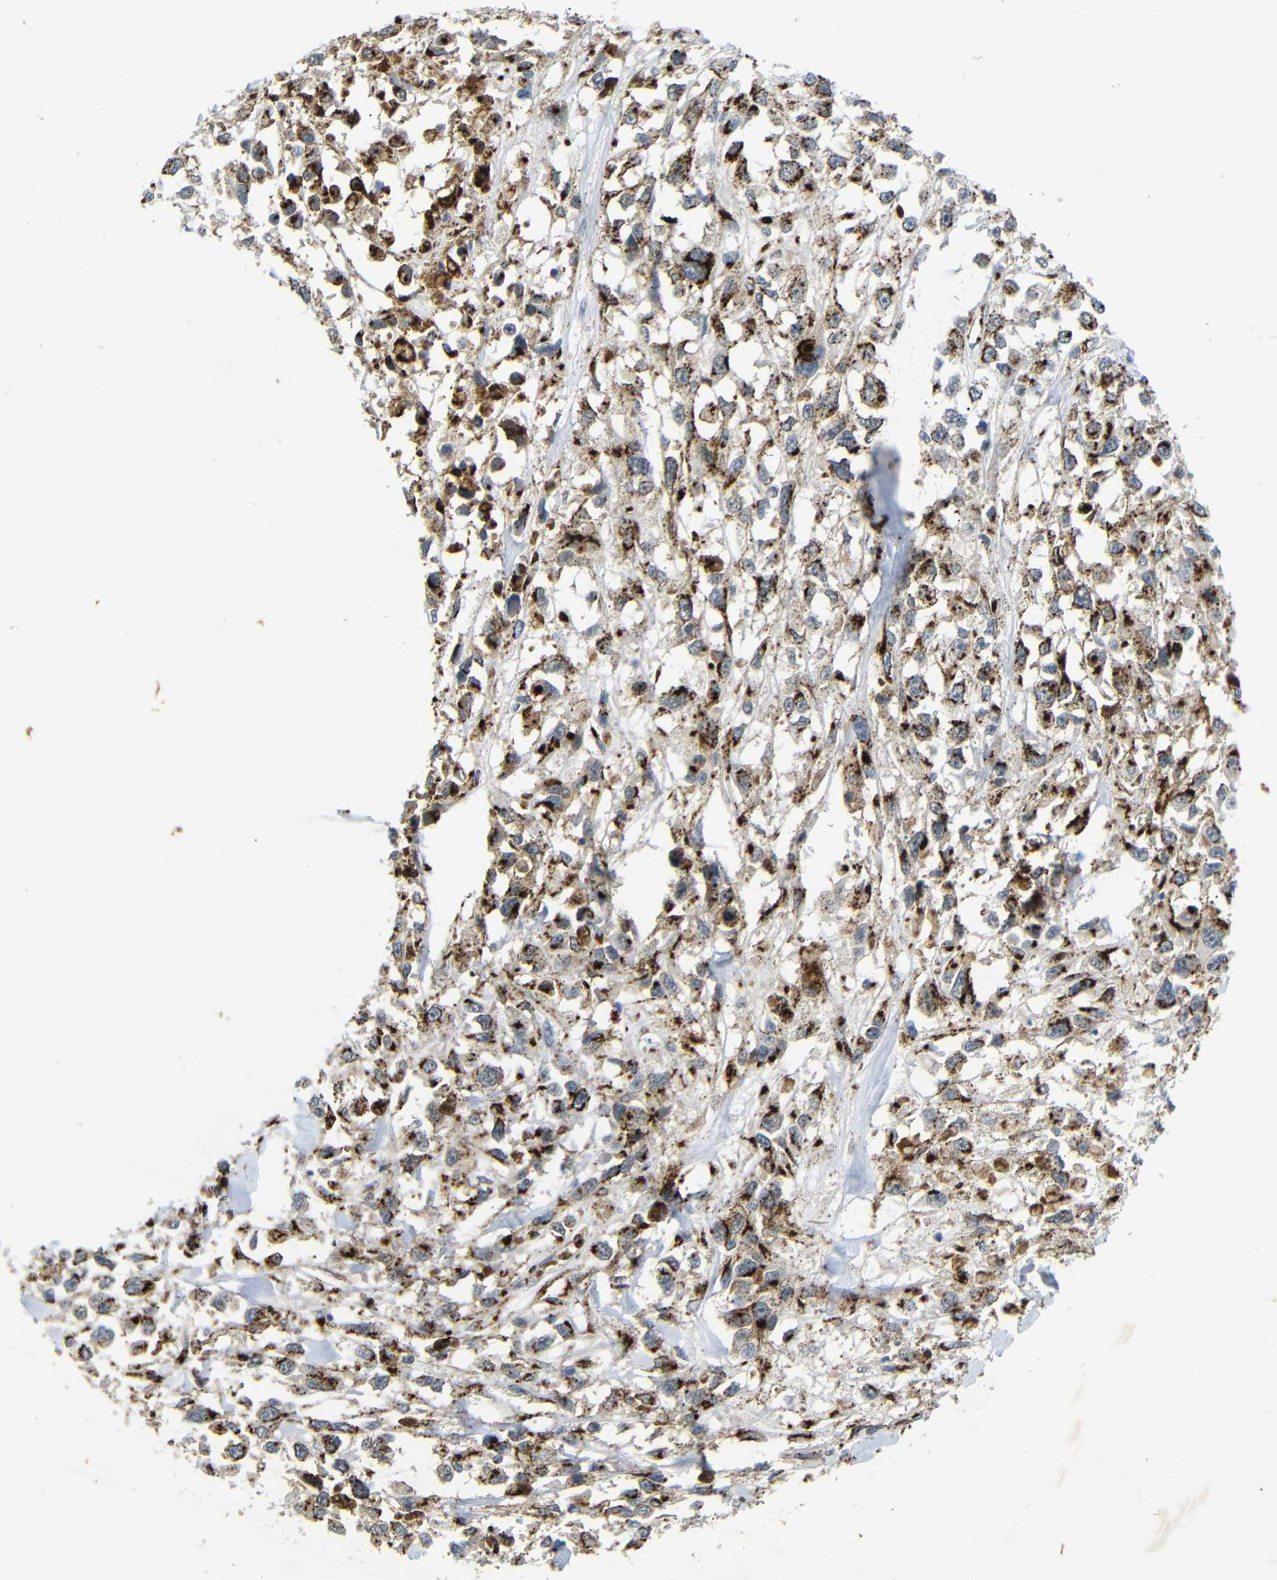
{"staining": {"intensity": "strong", "quantity": ">75%", "location": "cytoplasmic/membranous"}, "tissue": "melanoma", "cell_type": "Tumor cells", "image_type": "cancer", "snomed": [{"axis": "morphology", "description": "Malignant melanoma, Metastatic site"}, {"axis": "topography", "description": "Lymph node"}], "caption": "Tumor cells show strong cytoplasmic/membranous expression in approximately >75% of cells in melanoma.", "gene": "TGOLN2", "patient": {"sex": "male", "age": 59}}